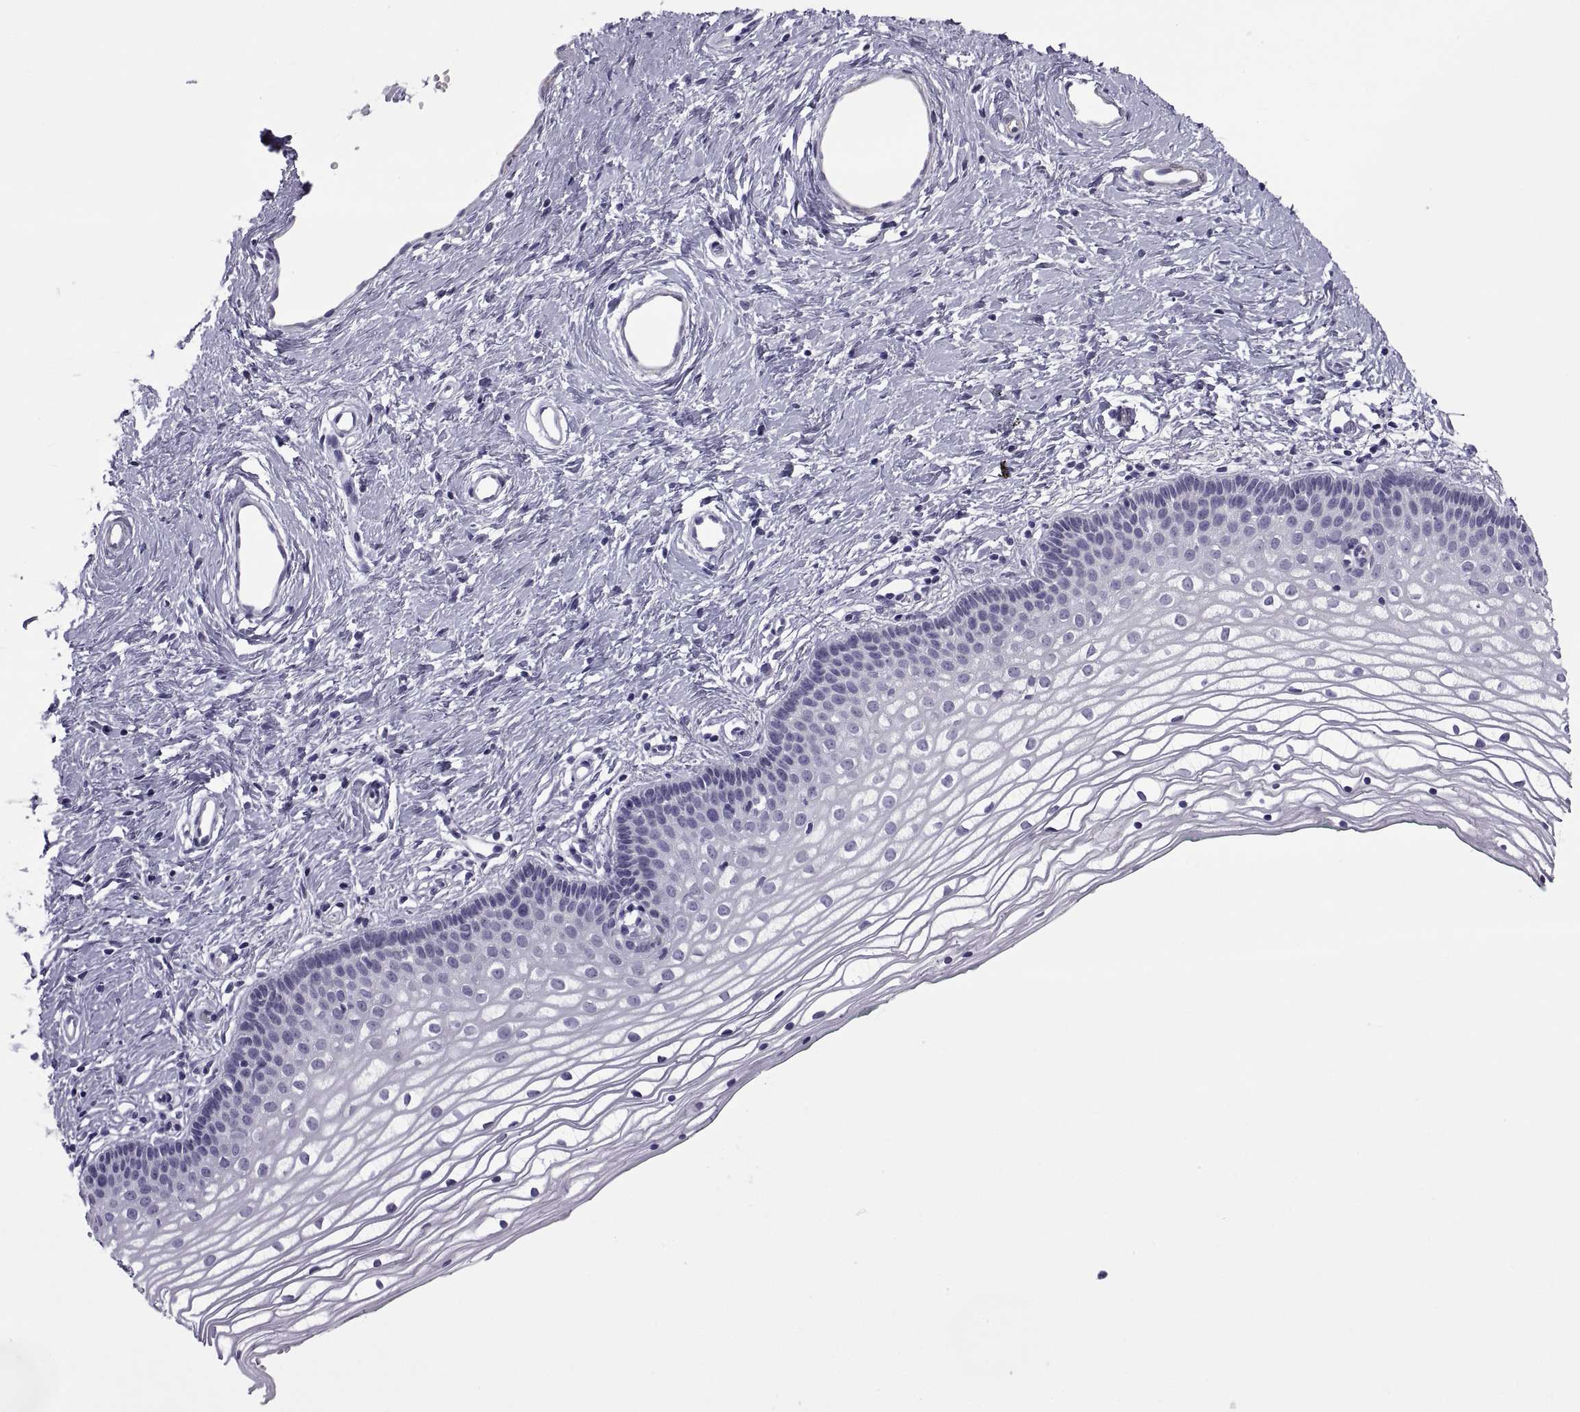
{"staining": {"intensity": "negative", "quantity": "none", "location": "none"}, "tissue": "vagina", "cell_type": "Squamous epithelial cells", "image_type": "normal", "snomed": [{"axis": "morphology", "description": "Normal tissue, NOS"}, {"axis": "topography", "description": "Vagina"}], "caption": "Immunohistochemistry (IHC) image of benign vagina: human vagina stained with DAB (3,3'-diaminobenzidine) shows no significant protein expression in squamous epithelial cells.", "gene": "MAGEB1", "patient": {"sex": "female", "age": 36}}